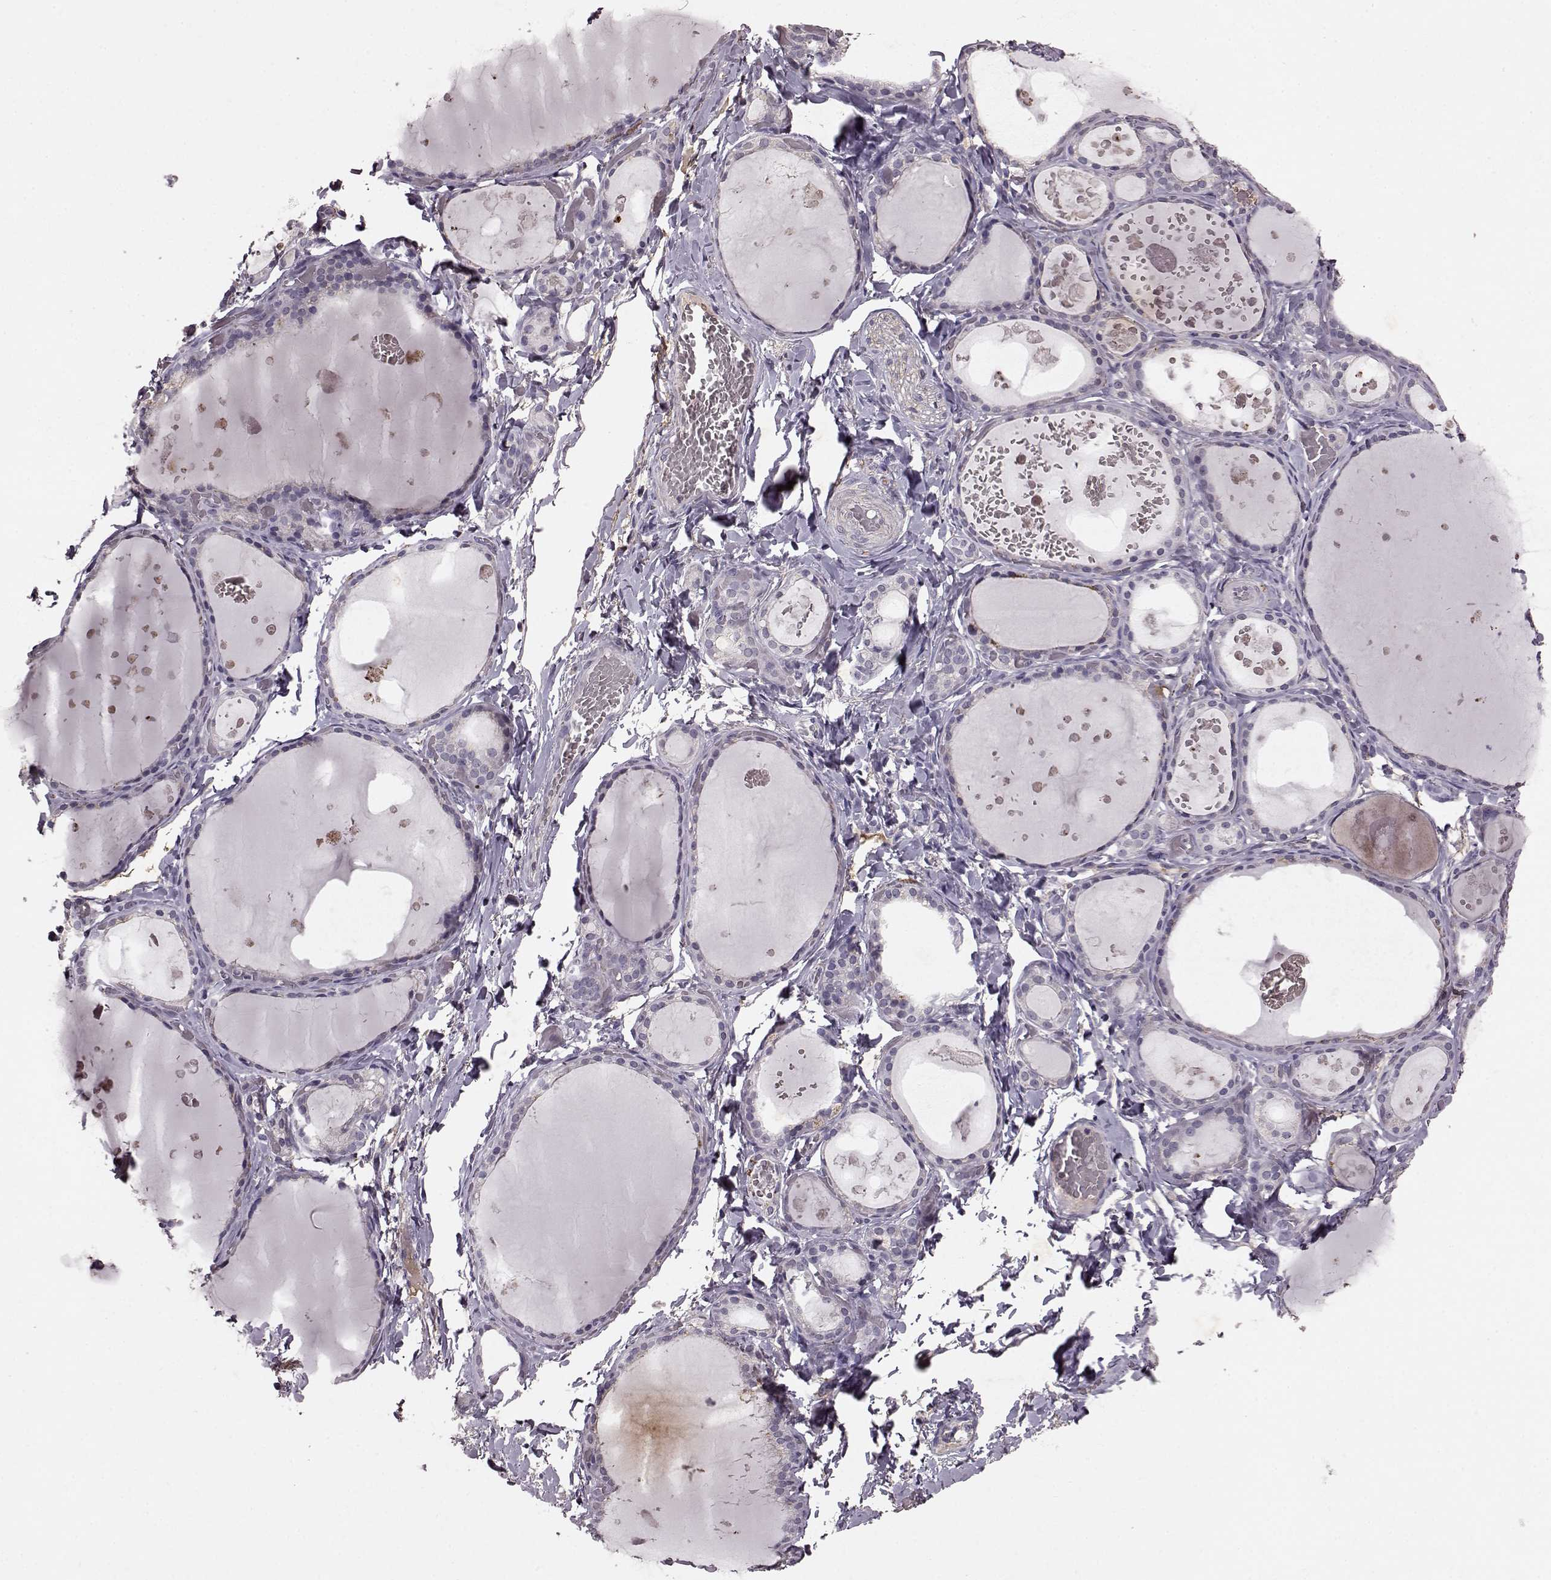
{"staining": {"intensity": "negative", "quantity": "none", "location": "none"}, "tissue": "thyroid gland", "cell_type": "Glandular cells", "image_type": "normal", "snomed": [{"axis": "morphology", "description": "Normal tissue, NOS"}, {"axis": "topography", "description": "Thyroid gland"}], "caption": "High power microscopy photomicrograph of an immunohistochemistry (IHC) micrograph of unremarkable thyroid gland, revealing no significant positivity in glandular cells. (Immunohistochemistry, brightfield microscopy, high magnification).", "gene": "FRRS1L", "patient": {"sex": "female", "age": 56}}